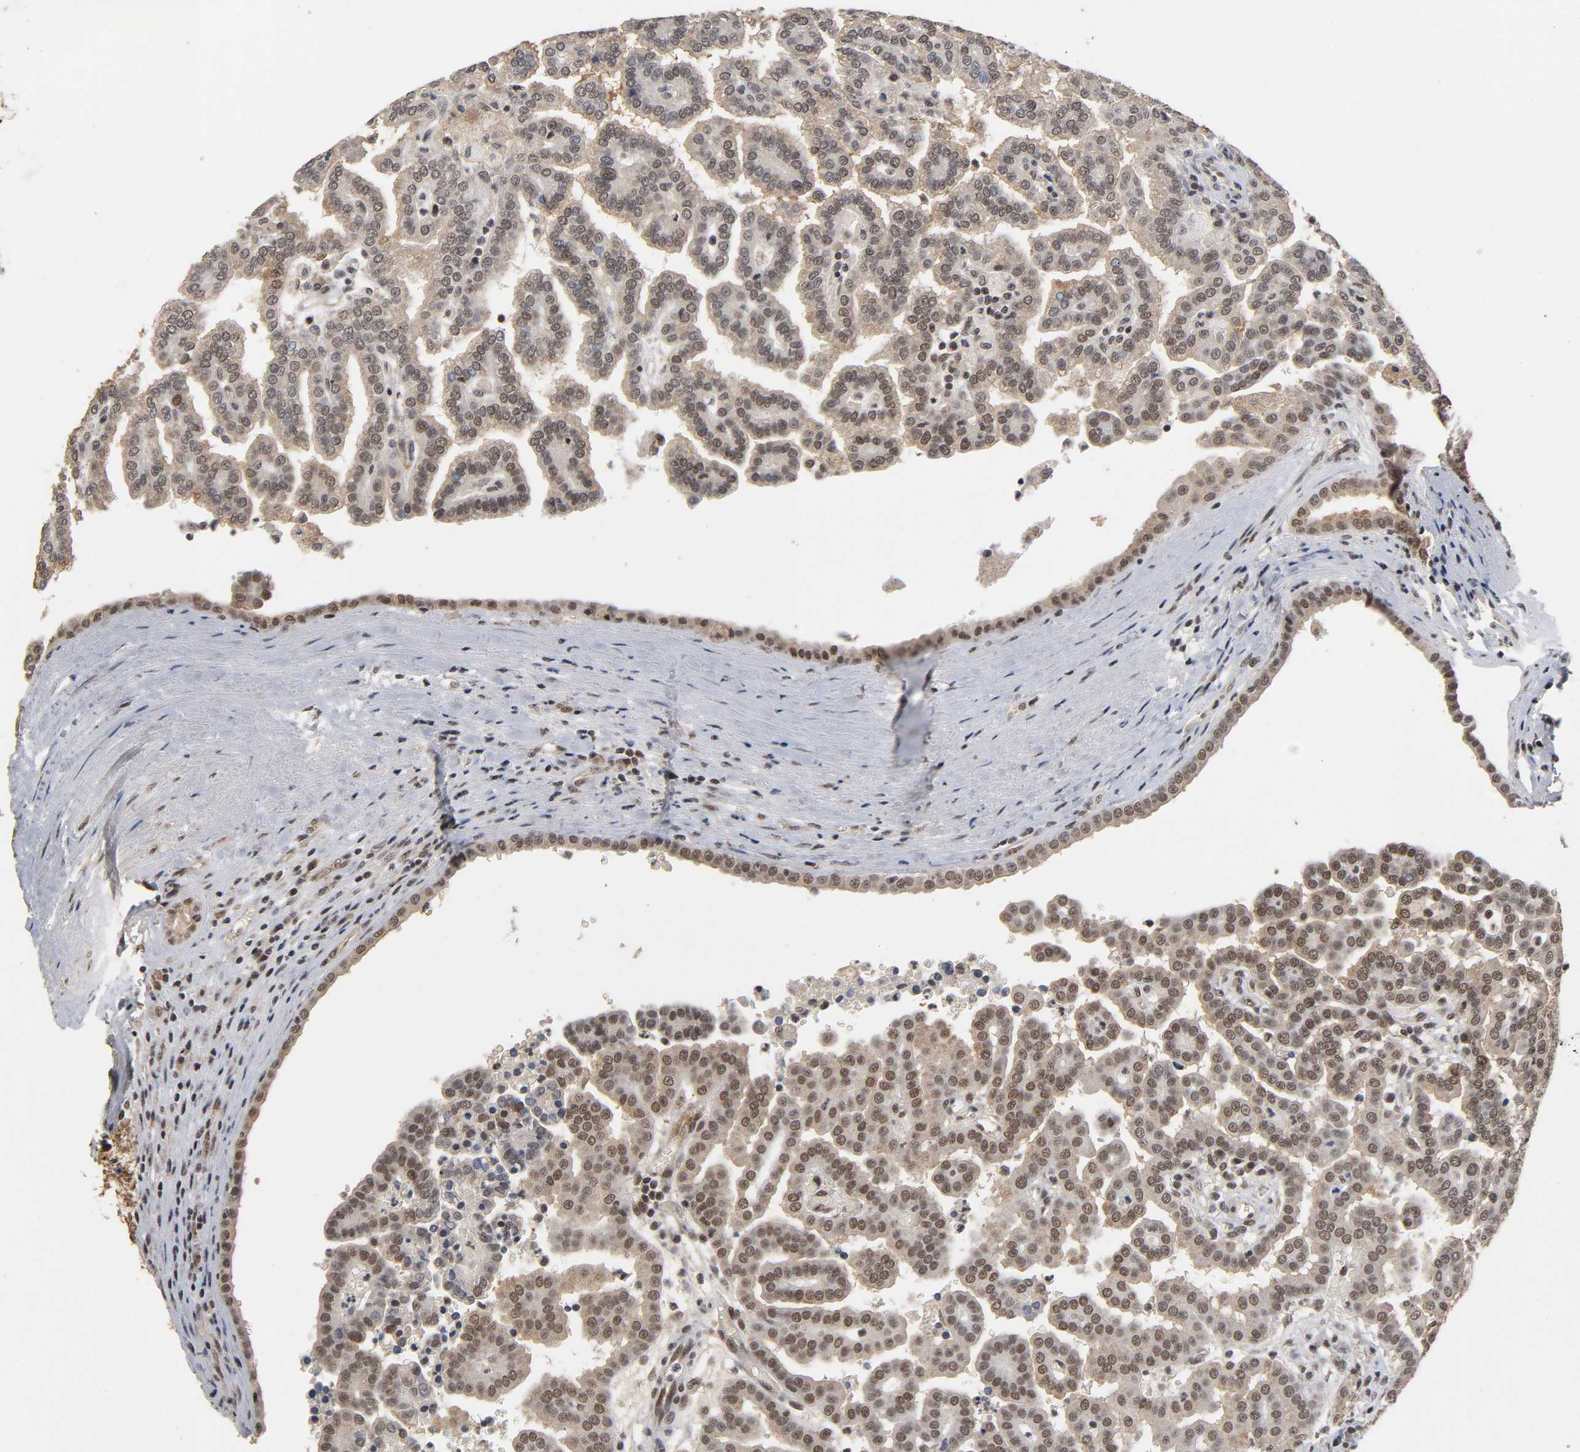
{"staining": {"intensity": "moderate", "quantity": ">75%", "location": "cytoplasmic/membranous,nuclear"}, "tissue": "renal cancer", "cell_type": "Tumor cells", "image_type": "cancer", "snomed": [{"axis": "morphology", "description": "Adenocarcinoma, NOS"}, {"axis": "topography", "description": "Kidney"}], "caption": "An image showing moderate cytoplasmic/membranous and nuclear expression in approximately >75% of tumor cells in renal cancer, as visualized by brown immunohistochemical staining.", "gene": "ZNF384", "patient": {"sex": "male", "age": 61}}